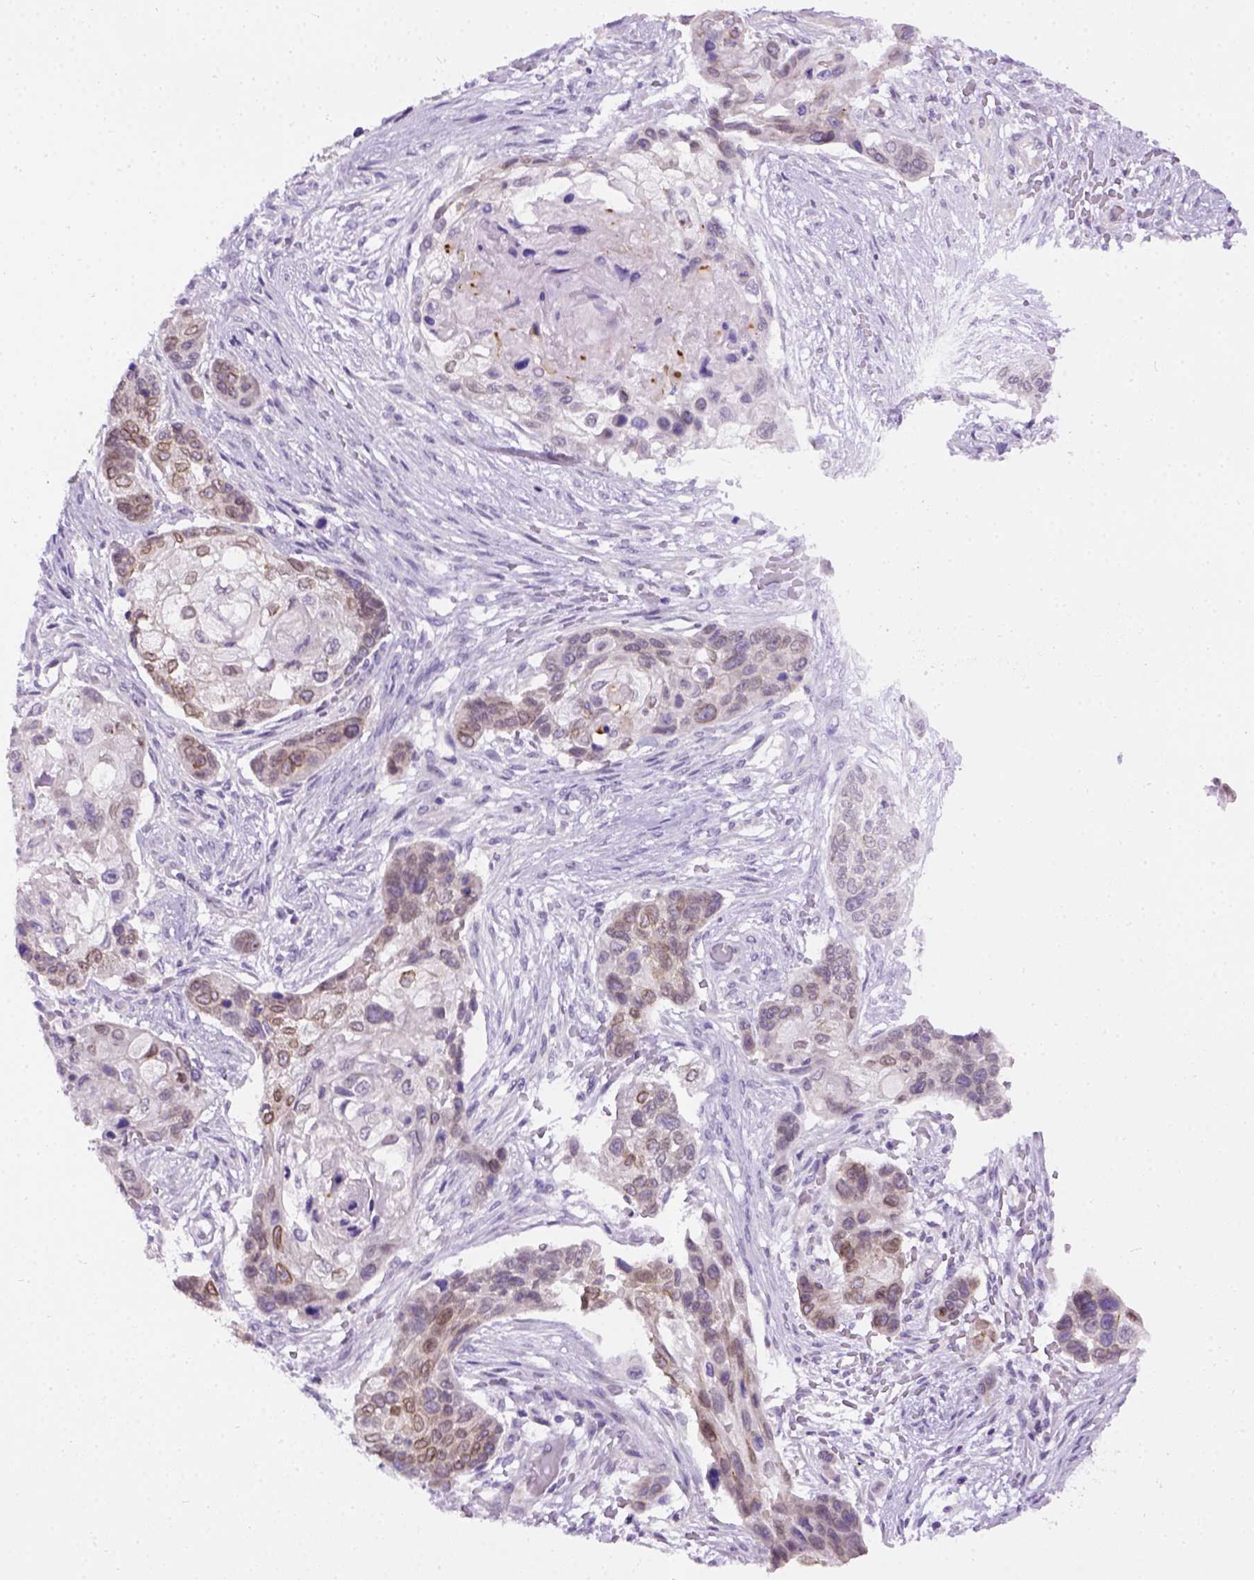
{"staining": {"intensity": "weak", "quantity": "25%-75%", "location": "cytoplasmic/membranous,nuclear"}, "tissue": "lung cancer", "cell_type": "Tumor cells", "image_type": "cancer", "snomed": [{"axis": "morphology", "description": "Squamous cell carcinoma, NOS"}, {"axis": "topography", "description": "Lung"}], "caption": "Human lung cancer stained with a protein marker reveals weak staining in tumor cells.", "gene": "FAM184B", "patient": {"sex": "male", "age": 69}}